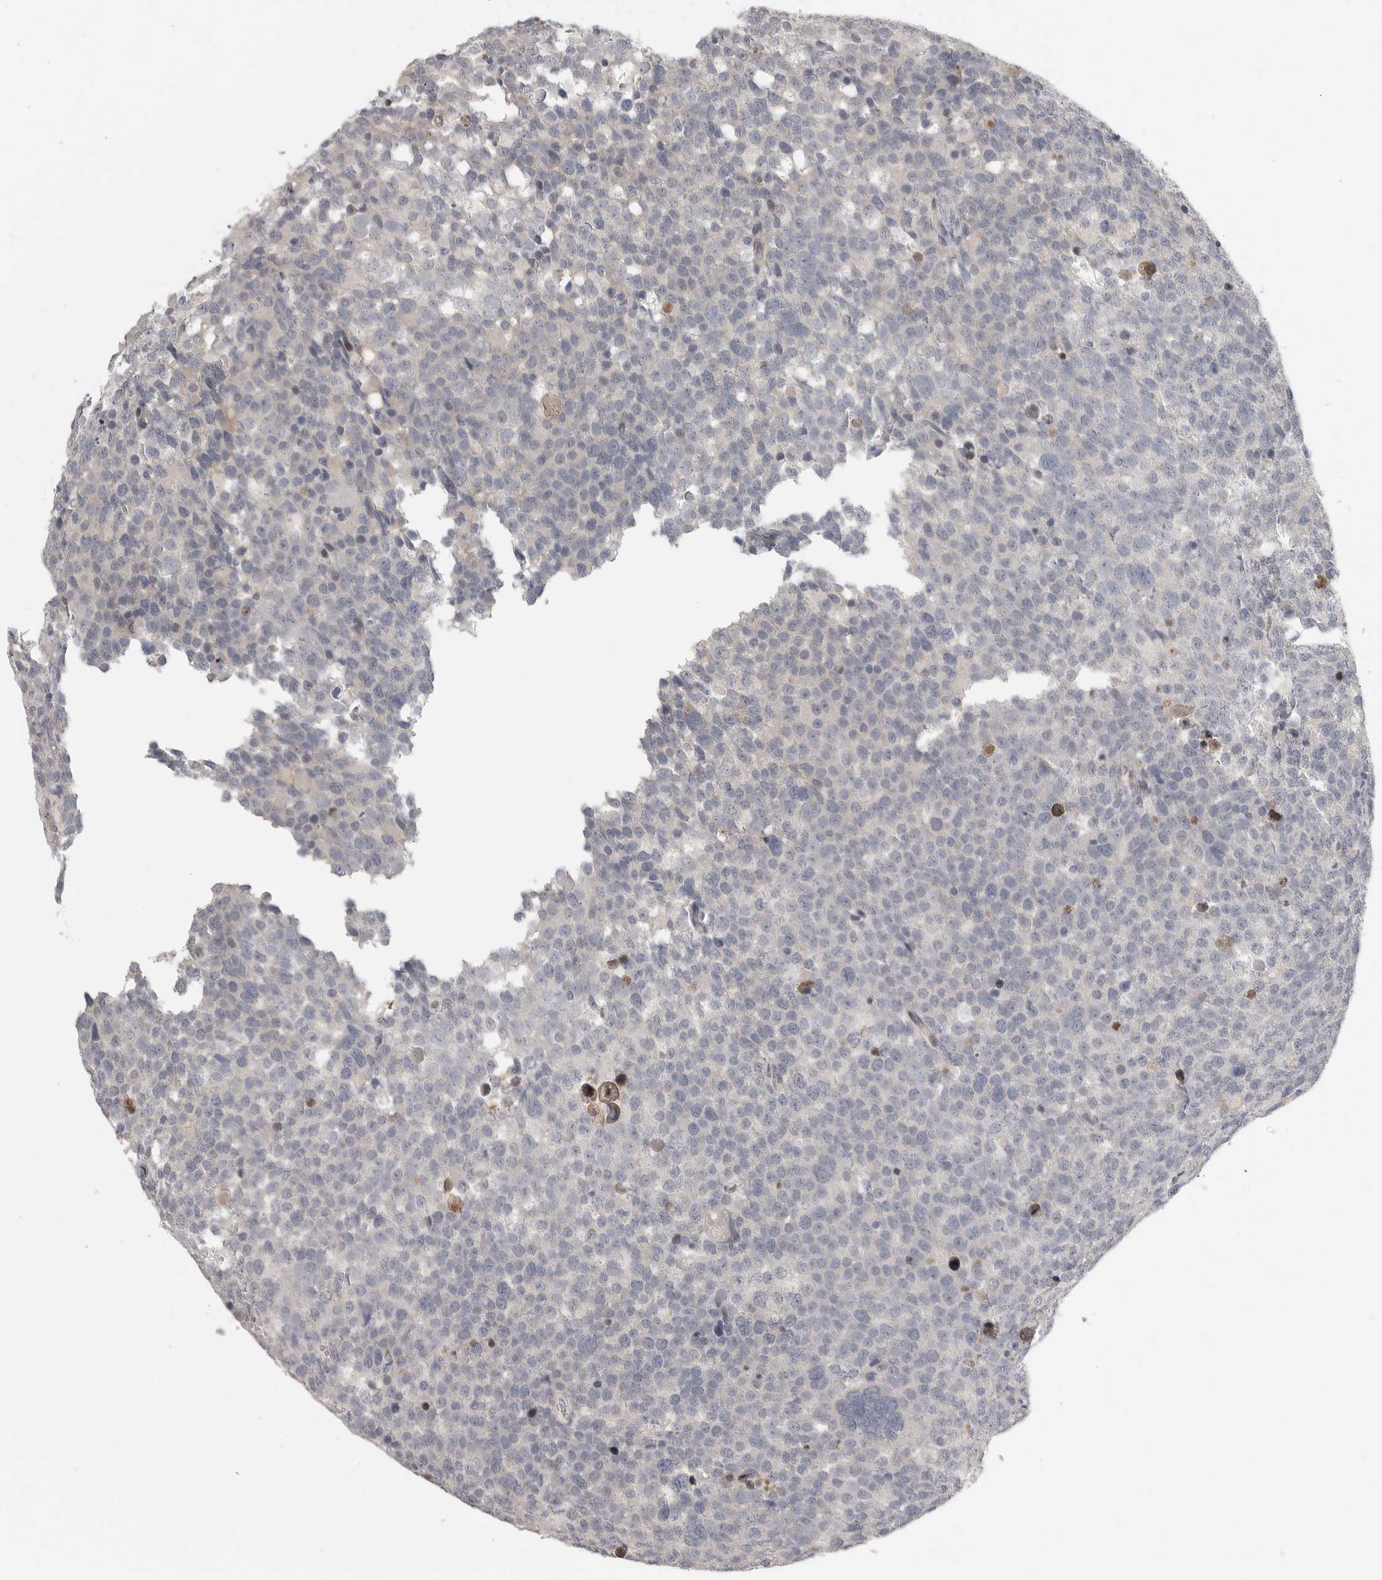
{"staining": {"intensity": "negative", "quantity": "none", "location": "none"}, "tissue": "testis cancer", "cell_type": "Tumor cells", "image_type": "cancer", "snomed": [{"axis": "morphology", "description": "Seminoma, NOS"}, {"axis": "topography", "description": "Testis"}], "caption": "DAB (3,3'-diaminobenzidine) immunohistochemical staining of human seminoma (testis) exhibits no significant expression in tumor cells.", "gene": "FBXO43", "patient": {"sex": "male", "age": 71}}